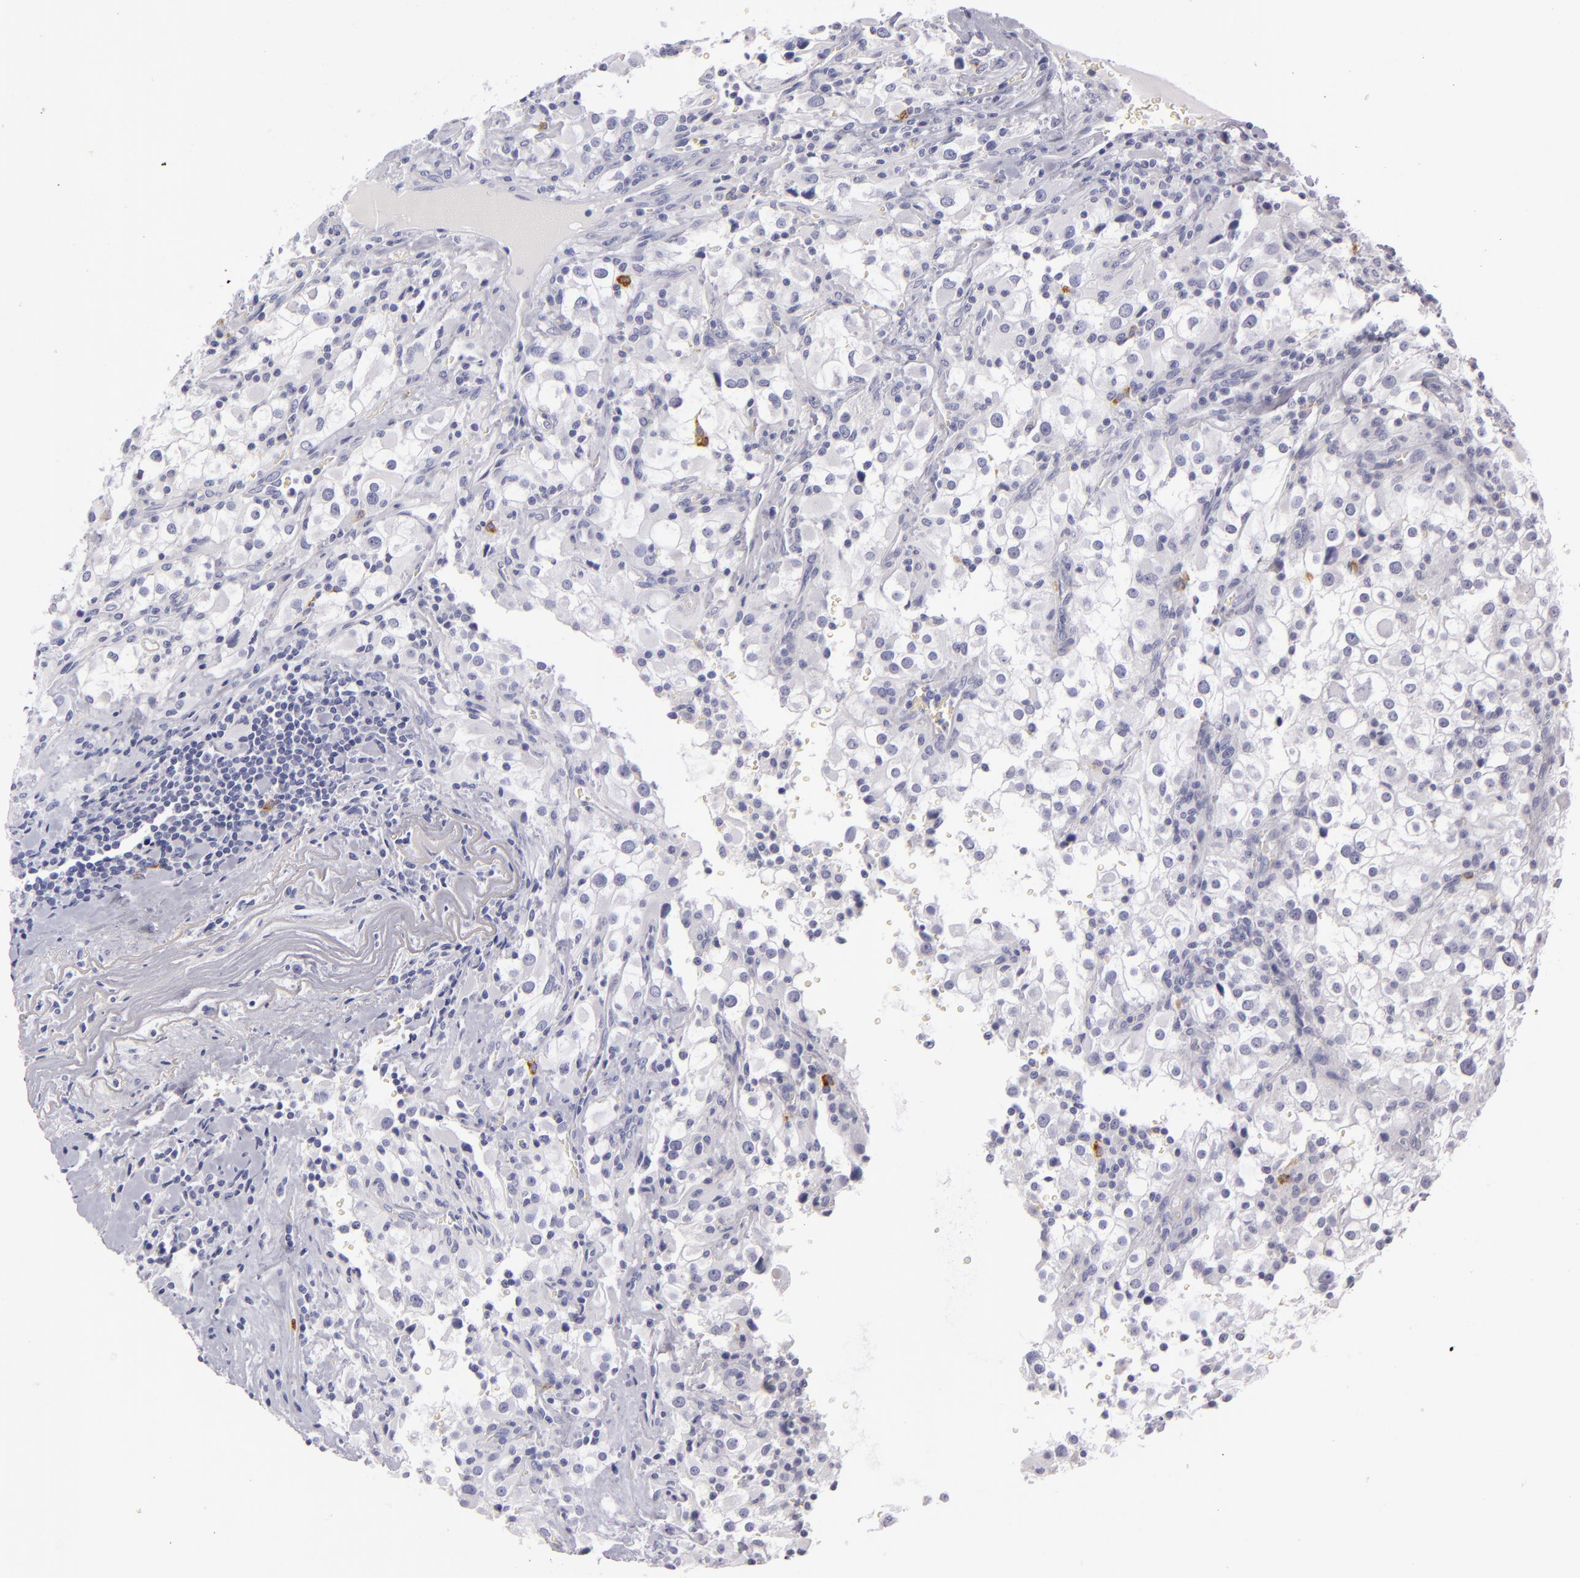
{"staining": {"intensity": "negative", "quantity": "none", "location": "none"}, "tissue": "renal cancer", "cell_type": "Tumor cells", "image_type": "cancer", "snomed": [{"axis": "morphology", "description": "Adenocarcinoma, NOS"}, {"axis": "topography", "description": "Kidney"}], "caption": "High magnification brightfield microscopy of renal cancer (adenocarcinoma) stained with DAB (3,3'-diaminobenzidine) (brown) and counterstained with hematoxylin (blue): tumor cells show no significant positivity.", "gene": "CD207", "patient": {"sex": "female", "age": 52}}